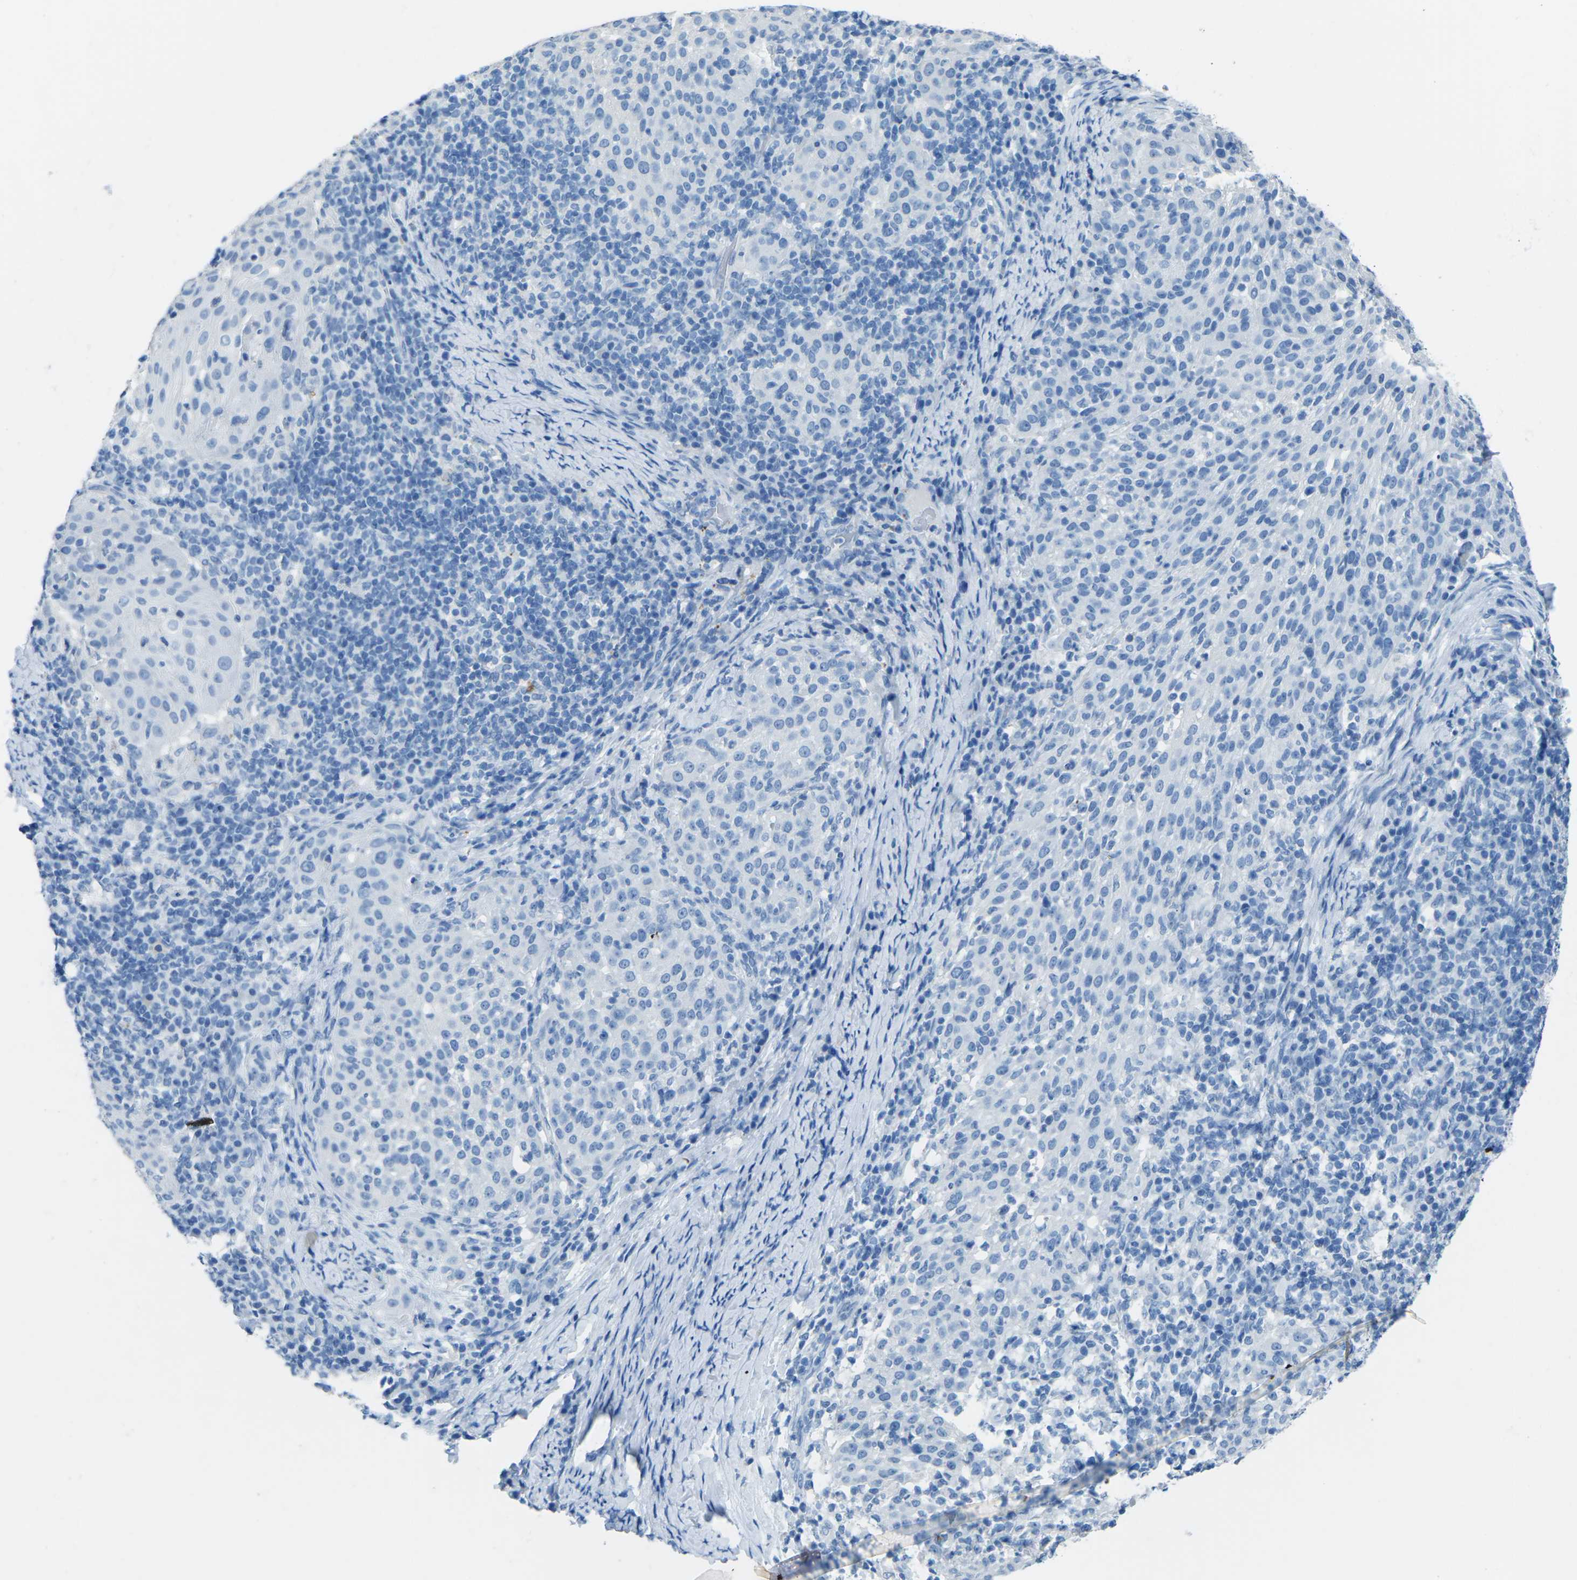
{"staining": {"intensity": "negative", "quantity": "none", "location": "none"}, "tissue": "cervical cancer", "cell_type": "Tumor cells", "image_type": "cancer", "snomed": [{"axis": "morphology", "description": "Squamous cell carcinoma, NOS"}, {"axis": "topography", "description": "Cervix"}], "caption": "Histopathology image shows no protein positivity in tumor cells of squamous cell carcinoma (cervical) tissue.", "gene": "MYH8", "patient": {"sex": "female", "age": 51}}